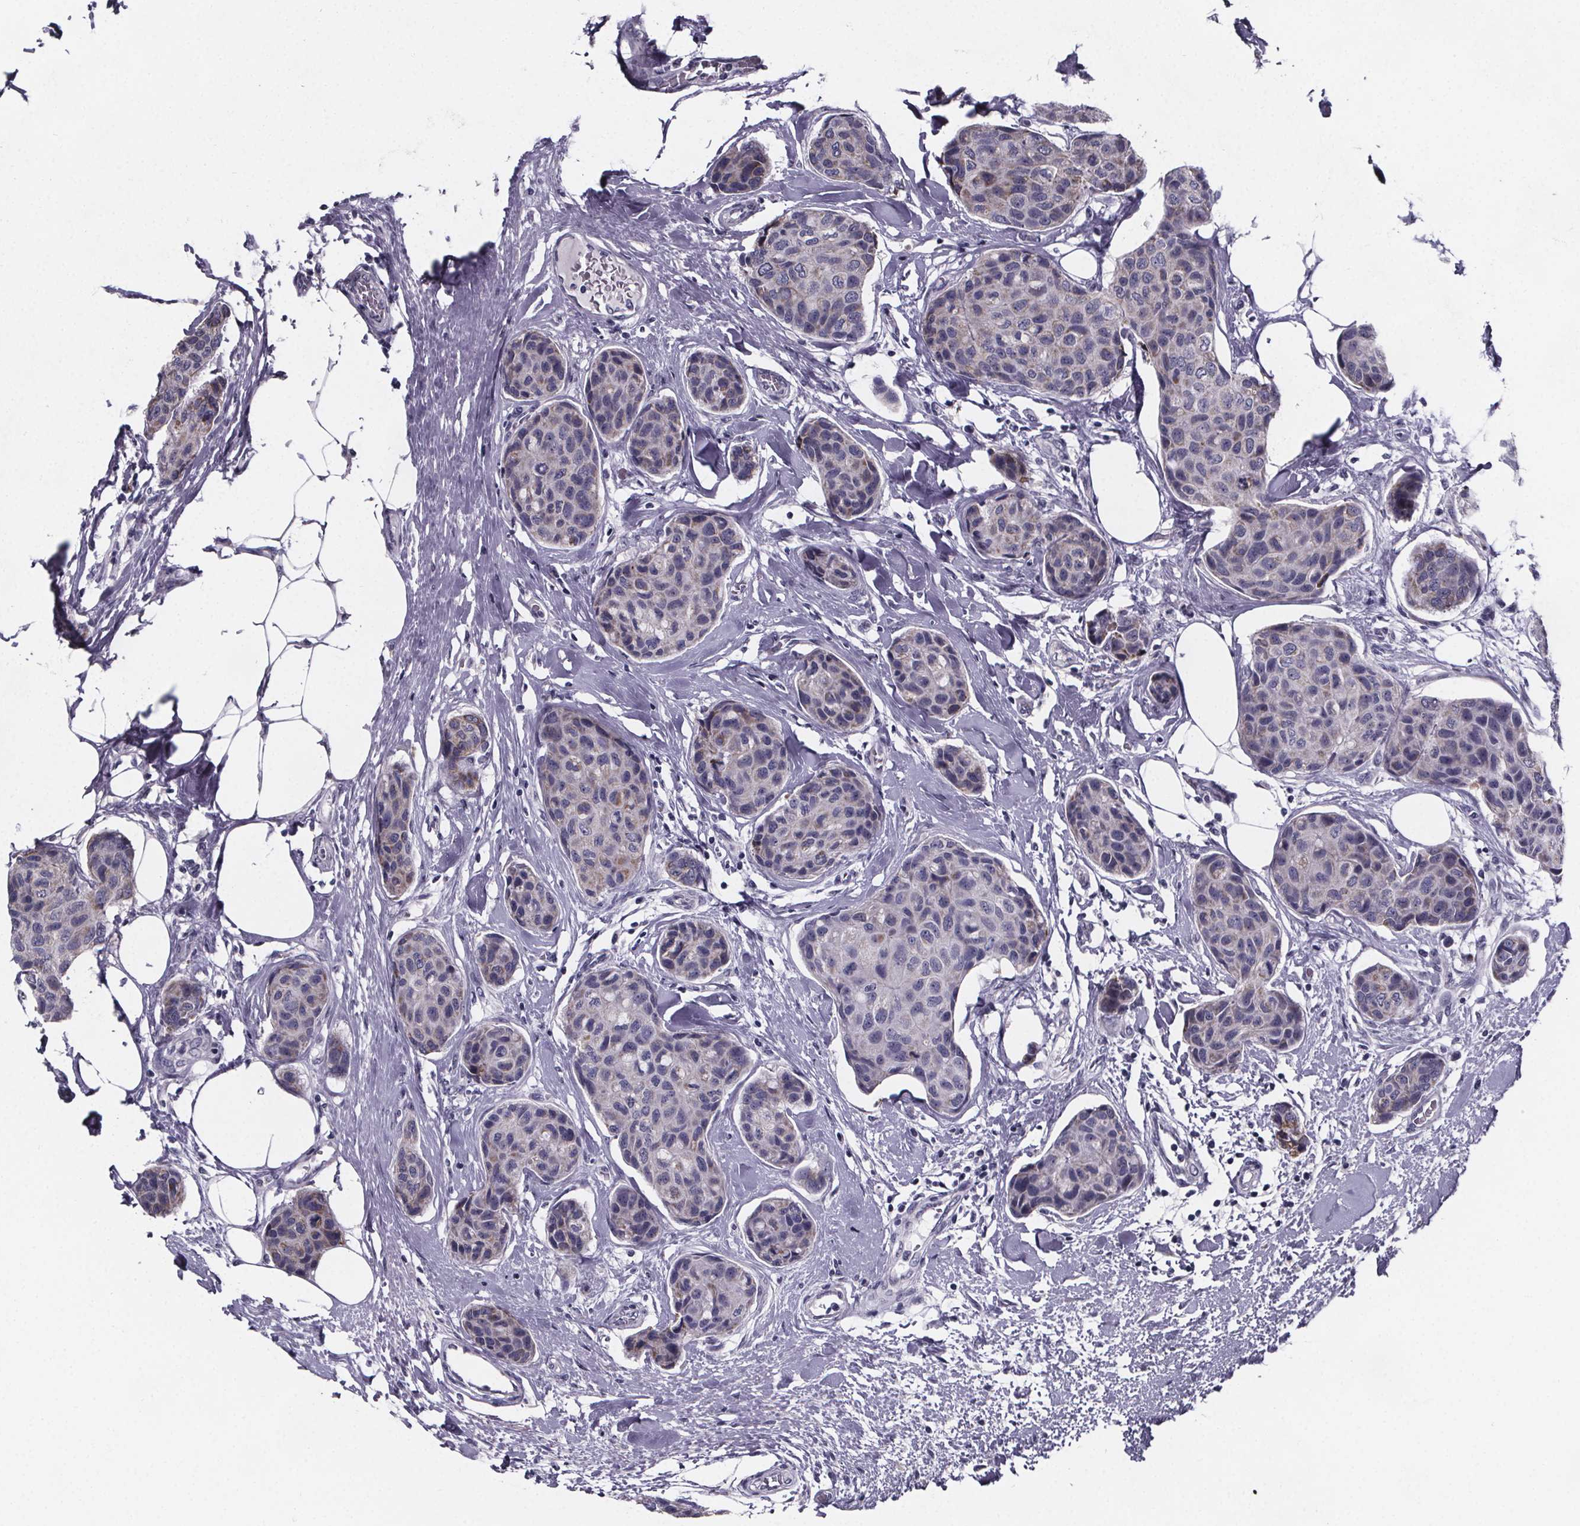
{"staining": {"intensity": "negative", "quantity": "none", "location": "none"}, "tissue": "breast cancer", "cell_type": "Tumor cells", "image_type": "cancer", "snomed": [{"axis": "morphology", "description": "Duct carcinoma"}, {"axis": "topography", "description": "Breast"}], "caption": "There is no significant staining in tumor cells of breast cancer. (DAB (3,3'-diaminobenzidine) immunohistochemistry (IHC), high magnification).", "gene": "PAH", "patient": {"sex": "female", "age": 80}}